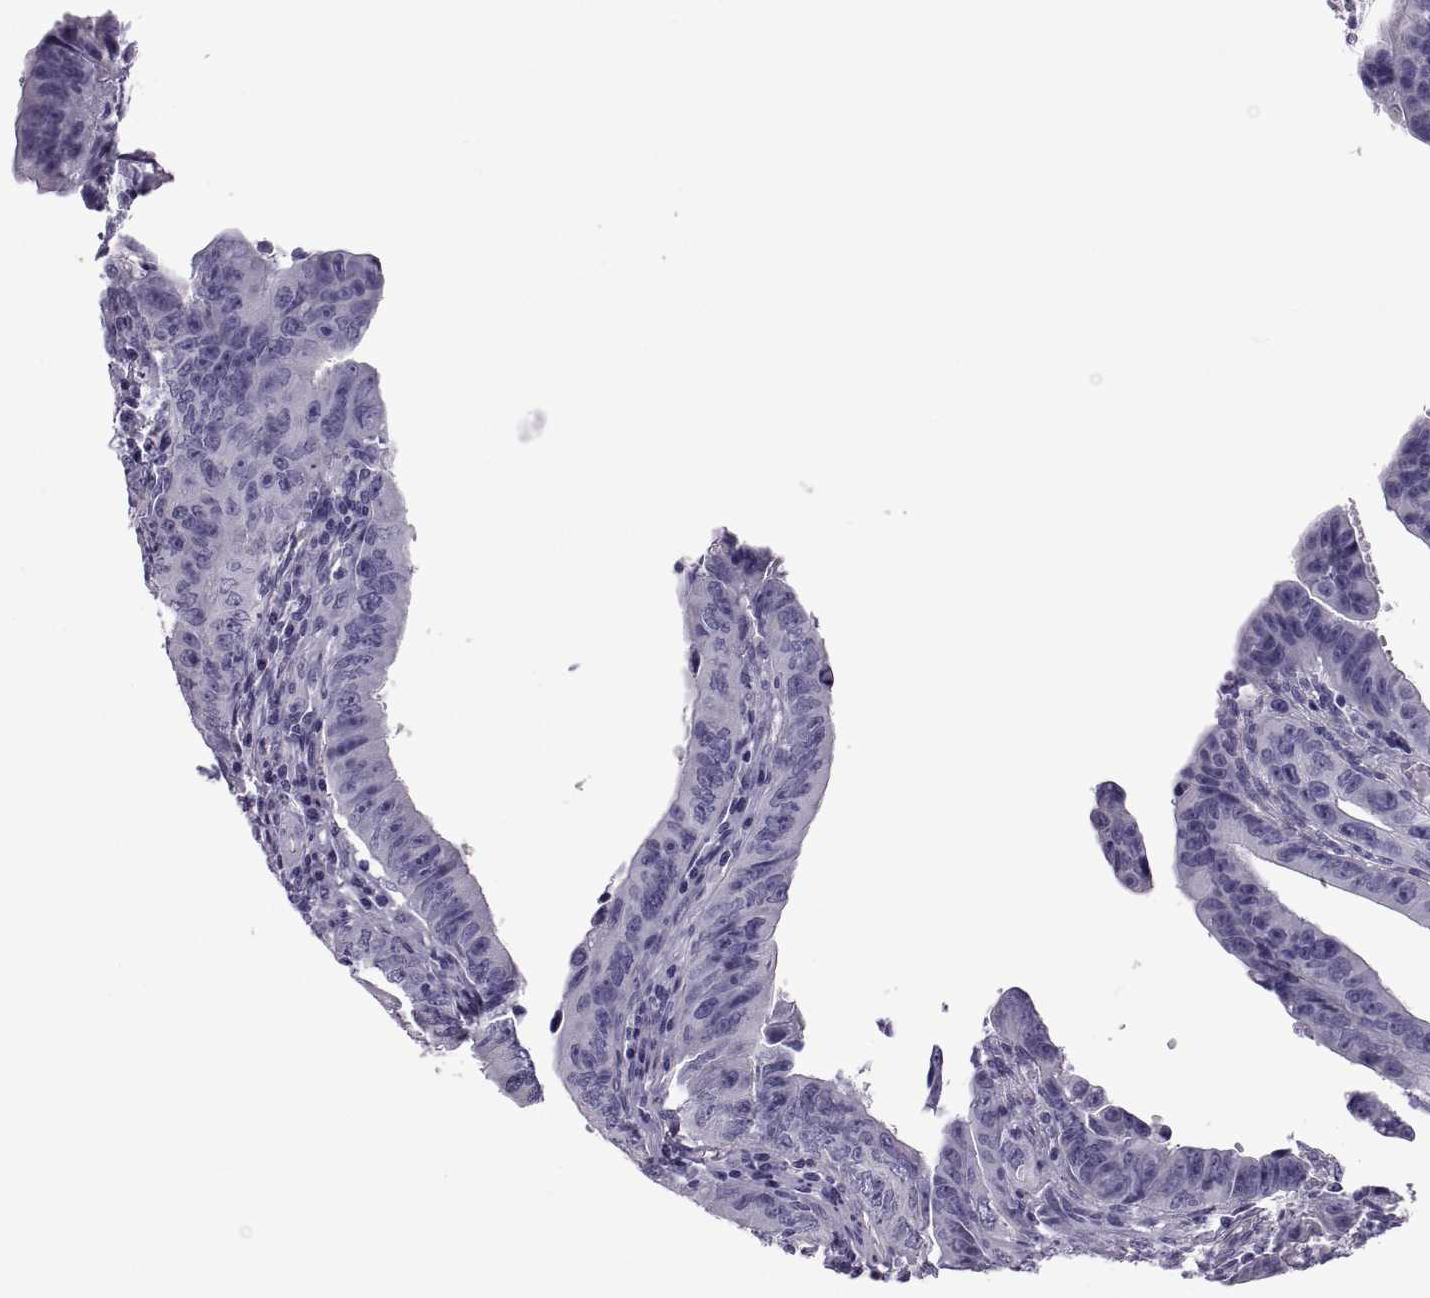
{"staining": {"intensity": "negative", "quantity": "none", "location": "none"}, "tissue": "colorectal cancer", "cell_type": "Tumor cells", "image_type": "cancer", "snomed": [{"axis": "morphology", "description": "Adenocarcinoma, NOS"}, {"axis": "topography", "description": "Colon"}], "caption": "This micrograph is of adenocarcinoma (colorectal) stained with IHC to label a protein in brown with the nuclei are counter-stained blue. There is no positivity in tumor cells.", "gene": "MAGEB1", "patient": {"sex": "female", "age": 87}}